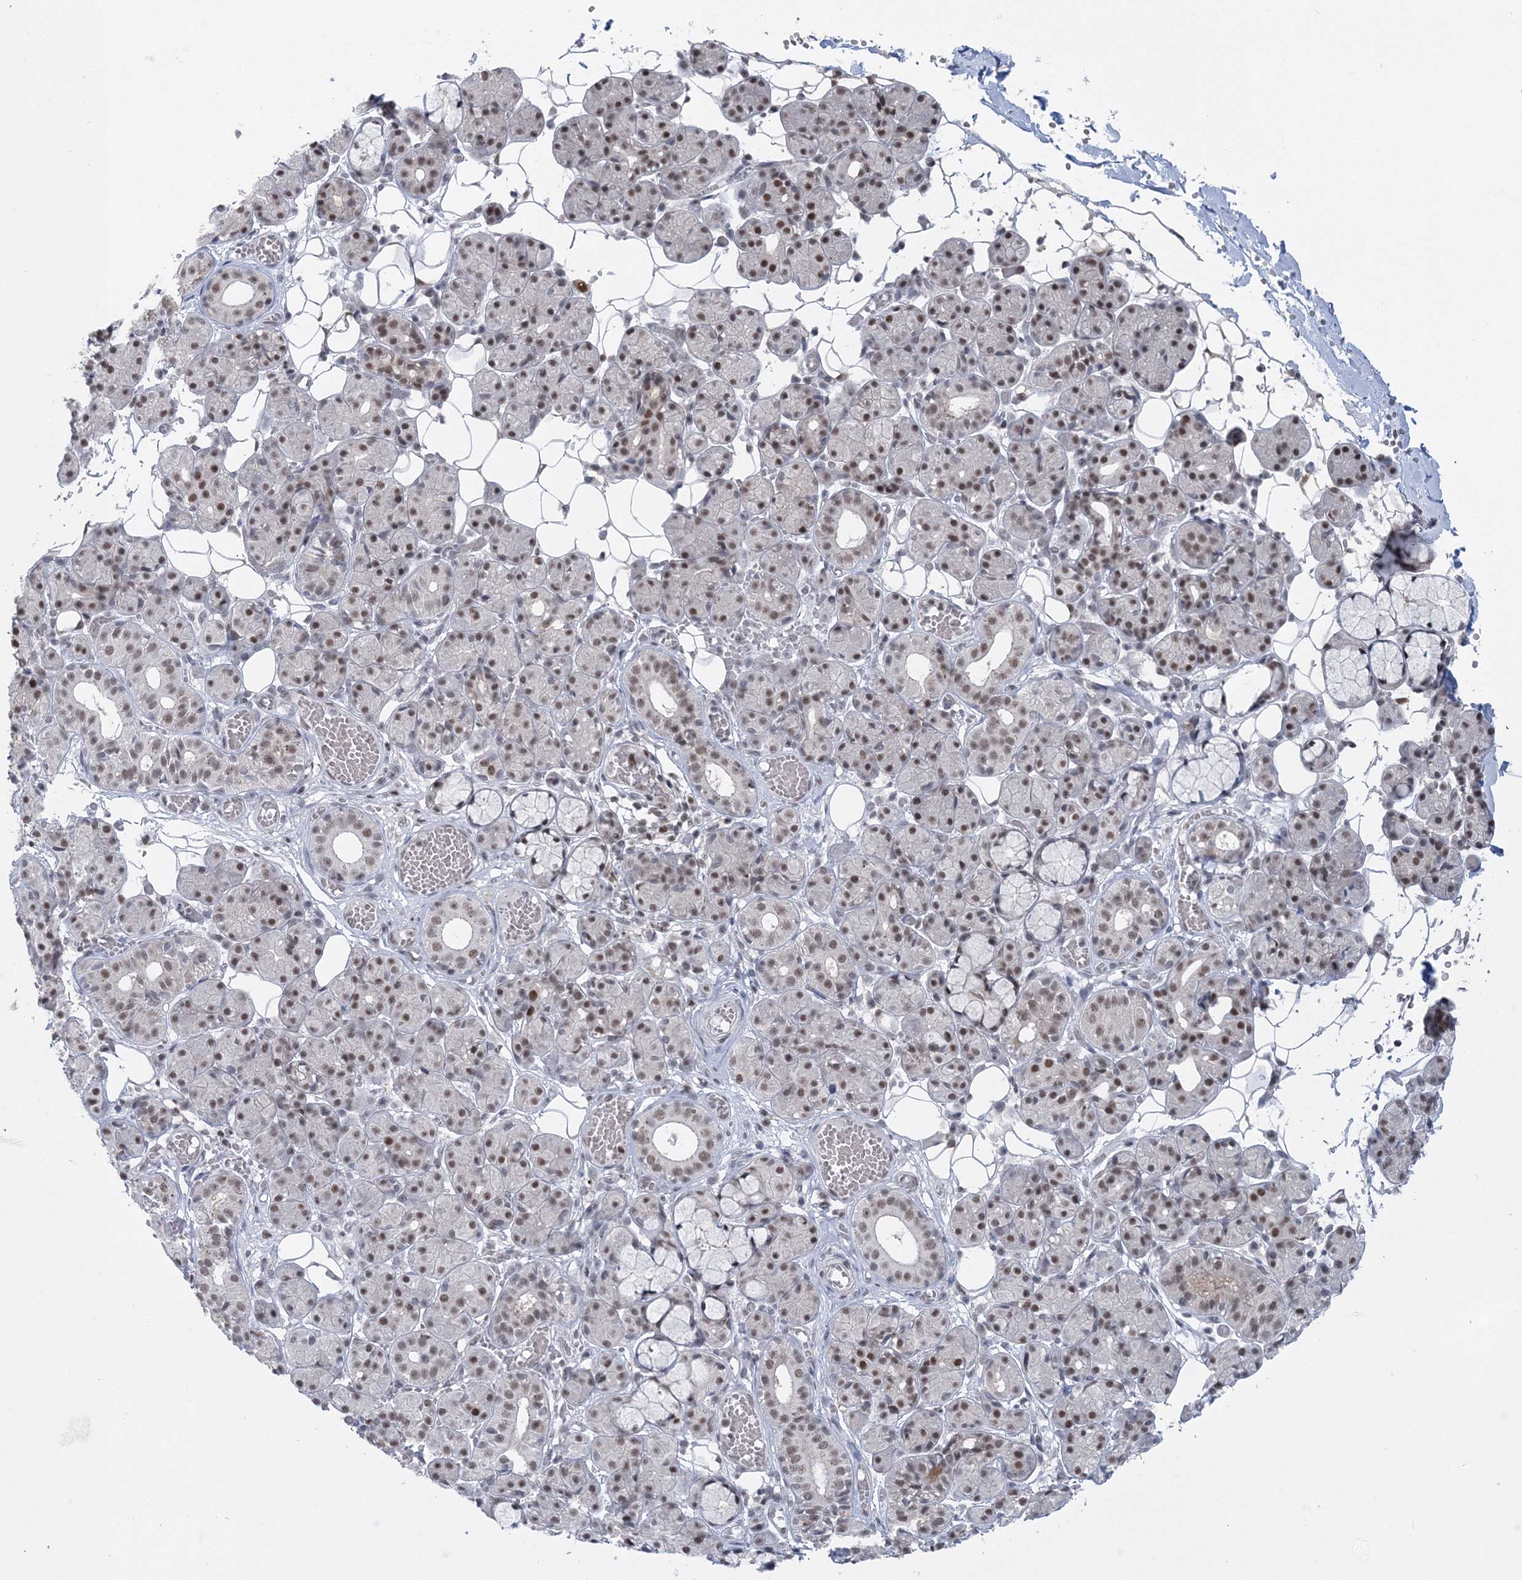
{"staining": {"intensity": "weak", "quantity": "25%-75%", "location": "nuclear"}, "tissue": "salivary gland", "cell_type": "Glandular cells", "image_type": "normal", "snomed": [{"axis": "morphology", "description": "Normal tissue, NOS"}, {"axis": "topography", "description": "Salivary gland"}], "caption": "IHC (DAB (3,3'-diaminobenzidine)) staining of unremarkable salivary gland reveals weak nuclear protein expression in about 25%-75% of glandular cells. The protein is stained brown, and the nuclei are stained in blue (DAB IHC with brightfield microscopy, high magnification).", "gene": "PDS5A", "patient": {"sex": "male", "age": 63}}